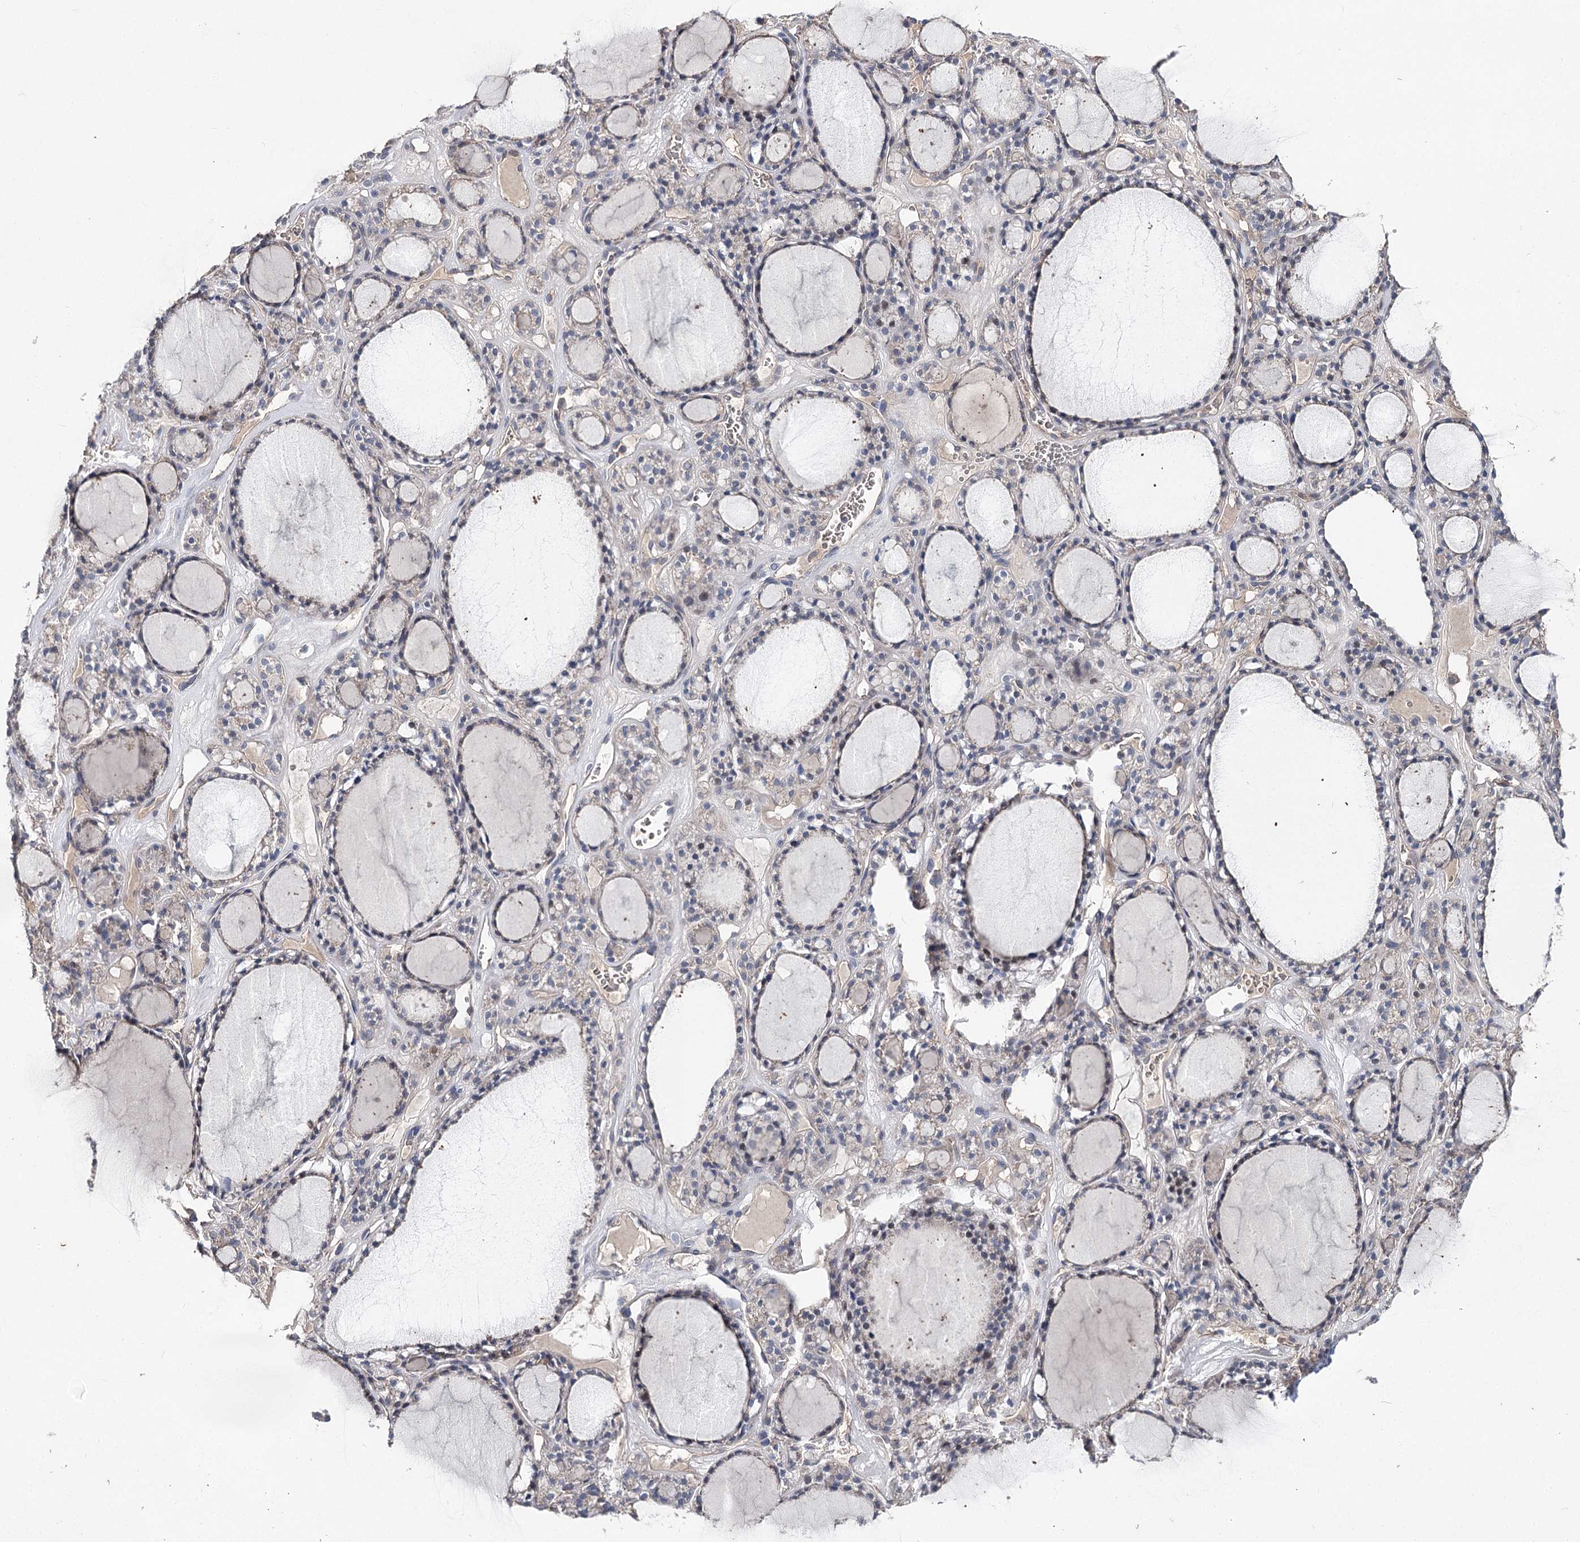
{"staining": {"intensity": "negative", "quantity": "none", "location": "none"}, "tissue": "thyroid gland", "cell_type": "Glandular cells", "image_type": "normal", "snomed": [{"axis": "morphology", "description": "Normal tissue, NOS"}, {"axis": "topography", "description": "Thyroid gland"}], "caption": "IHC micrograph of normal thyroid gland: human thyroid gland stained with DAB (3,3'-diaminobenzidine) shows no significant protein staining in glandular cells.", "gene": "AURKC", "patient": {"sex": "female", "age": 28}}